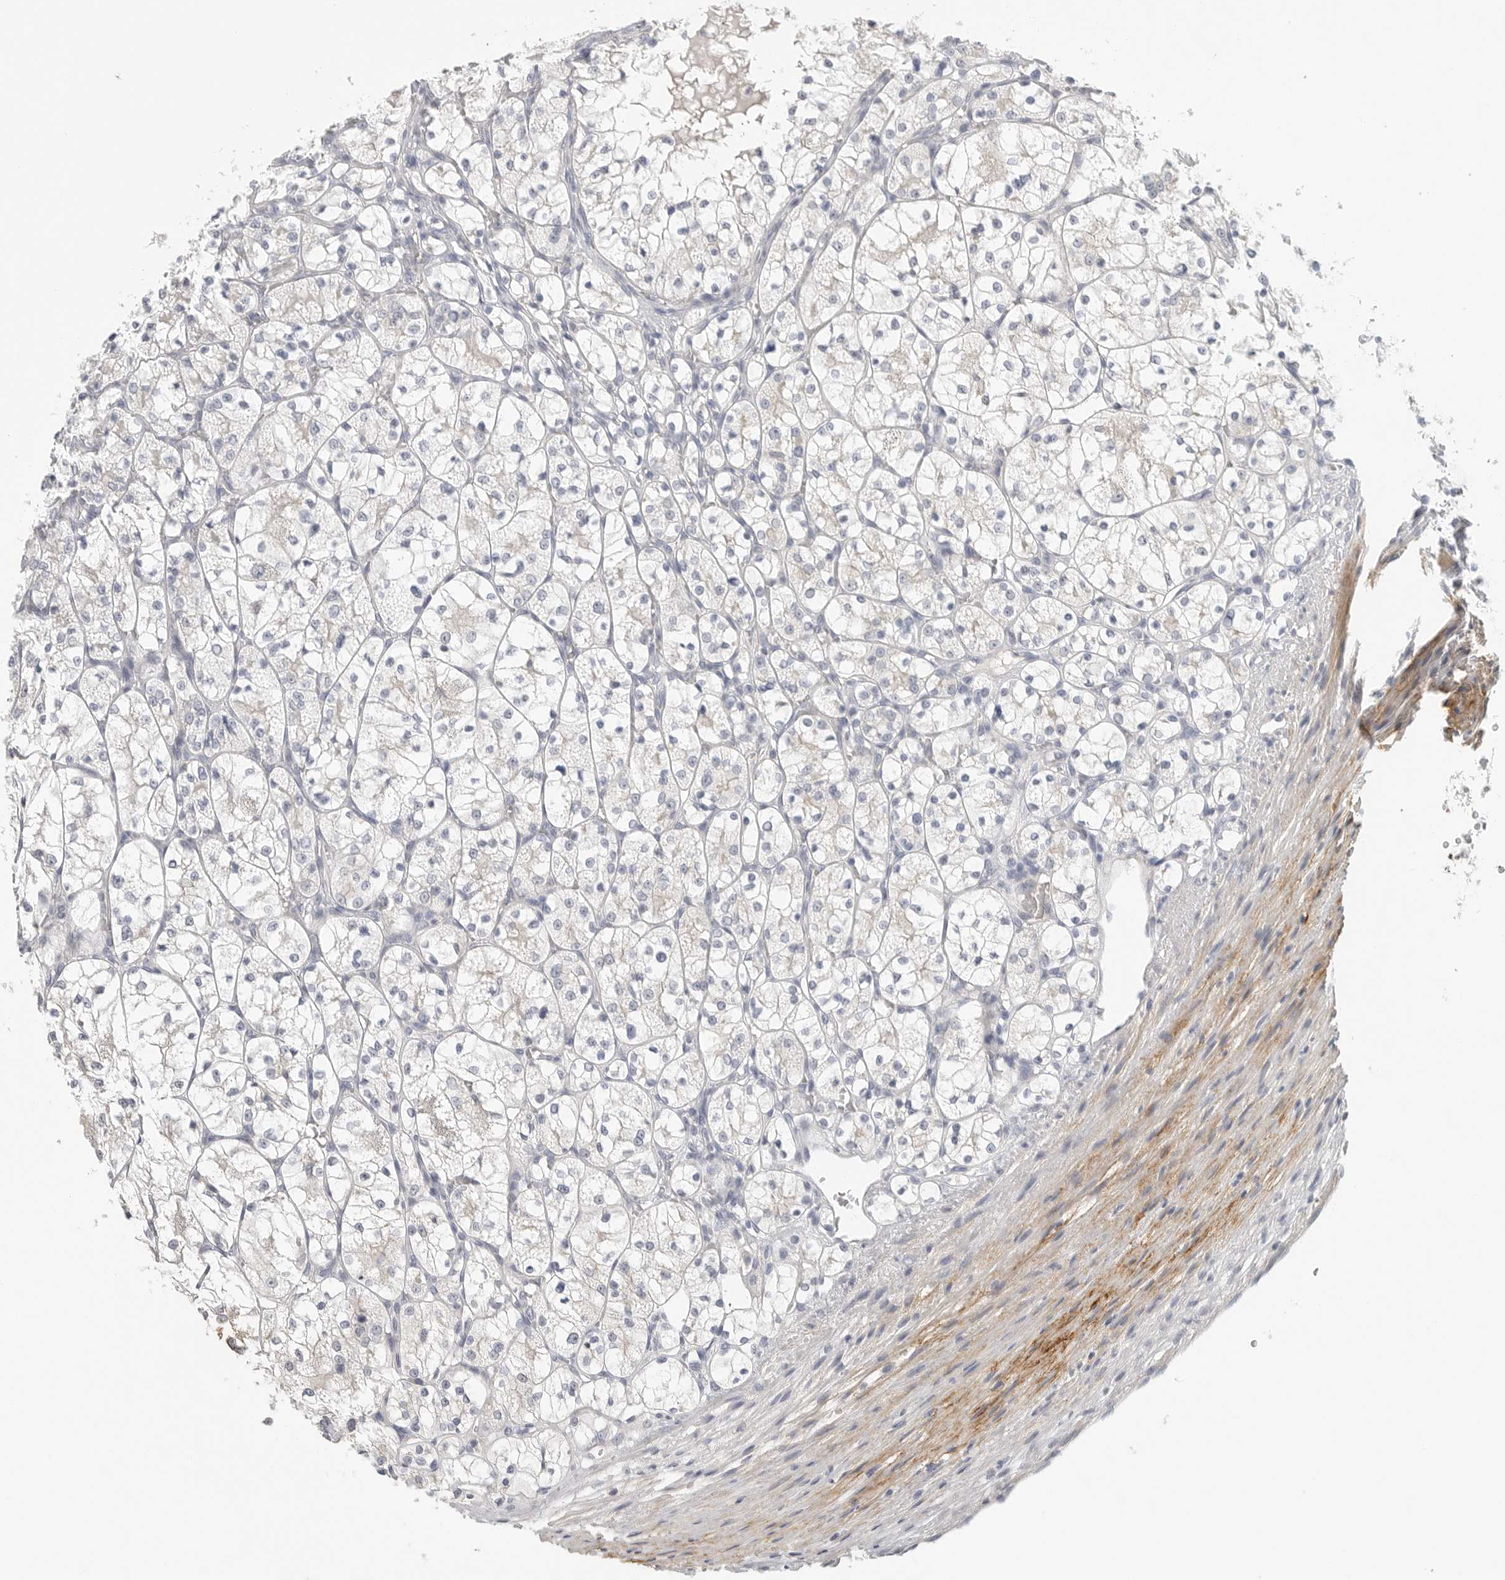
{"staining": {"intensity": "negative", "quantity": "none", "location": "none"}, "tissue": "renal cancer", "cell_type": "Tumor cells", "image_type": "cancer", "snomed": [{"axis": "morphology", "description": "Adenocarcinoma, NOS"}, {"axis": "topography", "description": "Kidney"}], "caption": "Tumor cells show no significant protein positivity in renal adenocarcinoma.", "gene": "FBN2", "patient": {"sex": "female", "age": 69}}